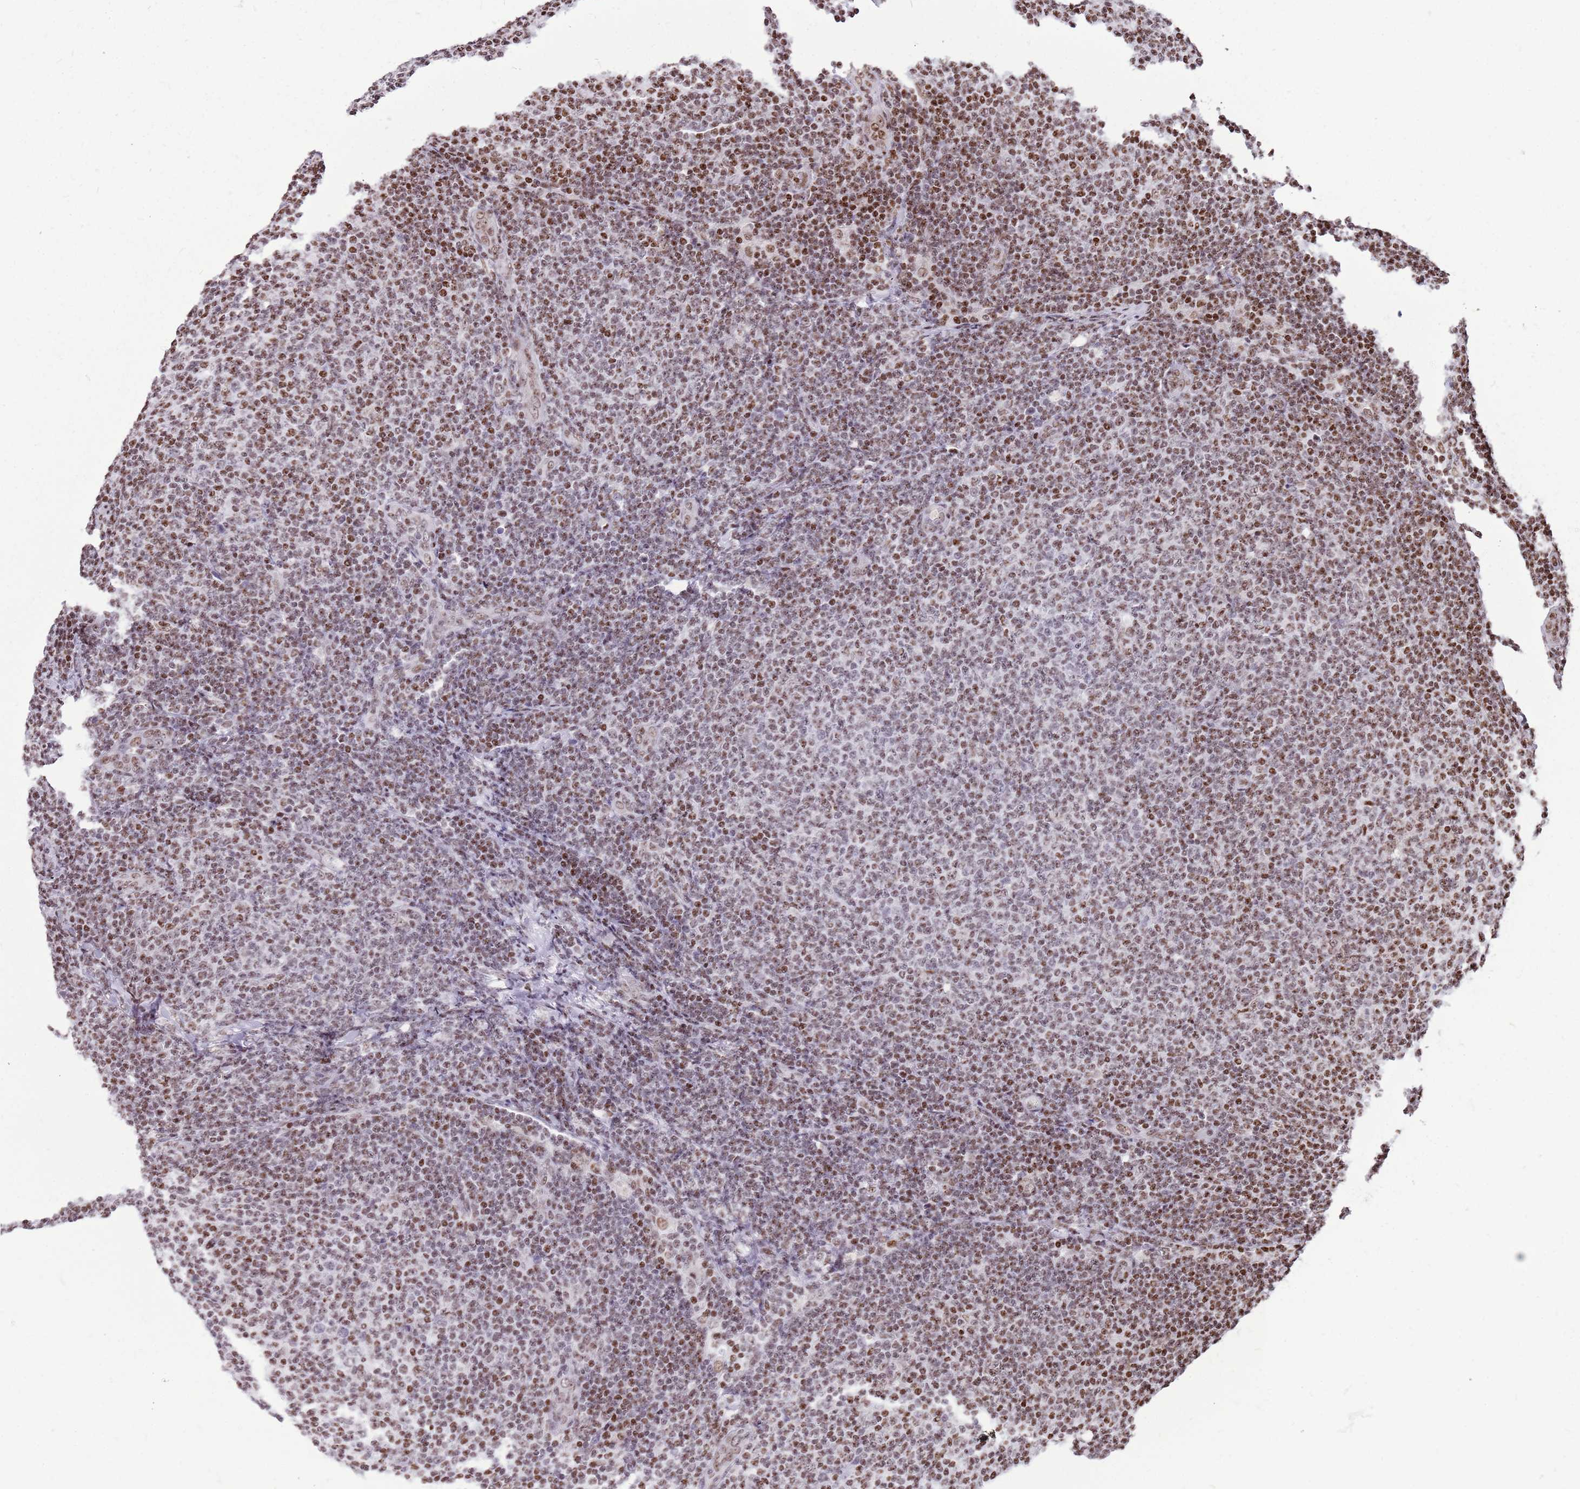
{"staining": {"intensity": "moderate", "quantity": ">75%", "location": "nuclear"}, "tissue": "lymphoma", "cell_type": "Tumor cells", "image_type": "cancer", "snomed": [{"axis": "morphology", "description": "Malignant lymphoma, non-Hodgkin's type, Low grade"}, {"axis": "topography", "description": "Lymph node"}], "caption": "Lymphoma stained with DAB immunohistochemistry (IHC) shows medium levels of moderate nuclear positivity in about >75% of tumor cells.", "gene": "WASHC4", "patient": {"sex": "male", "age": 66}}